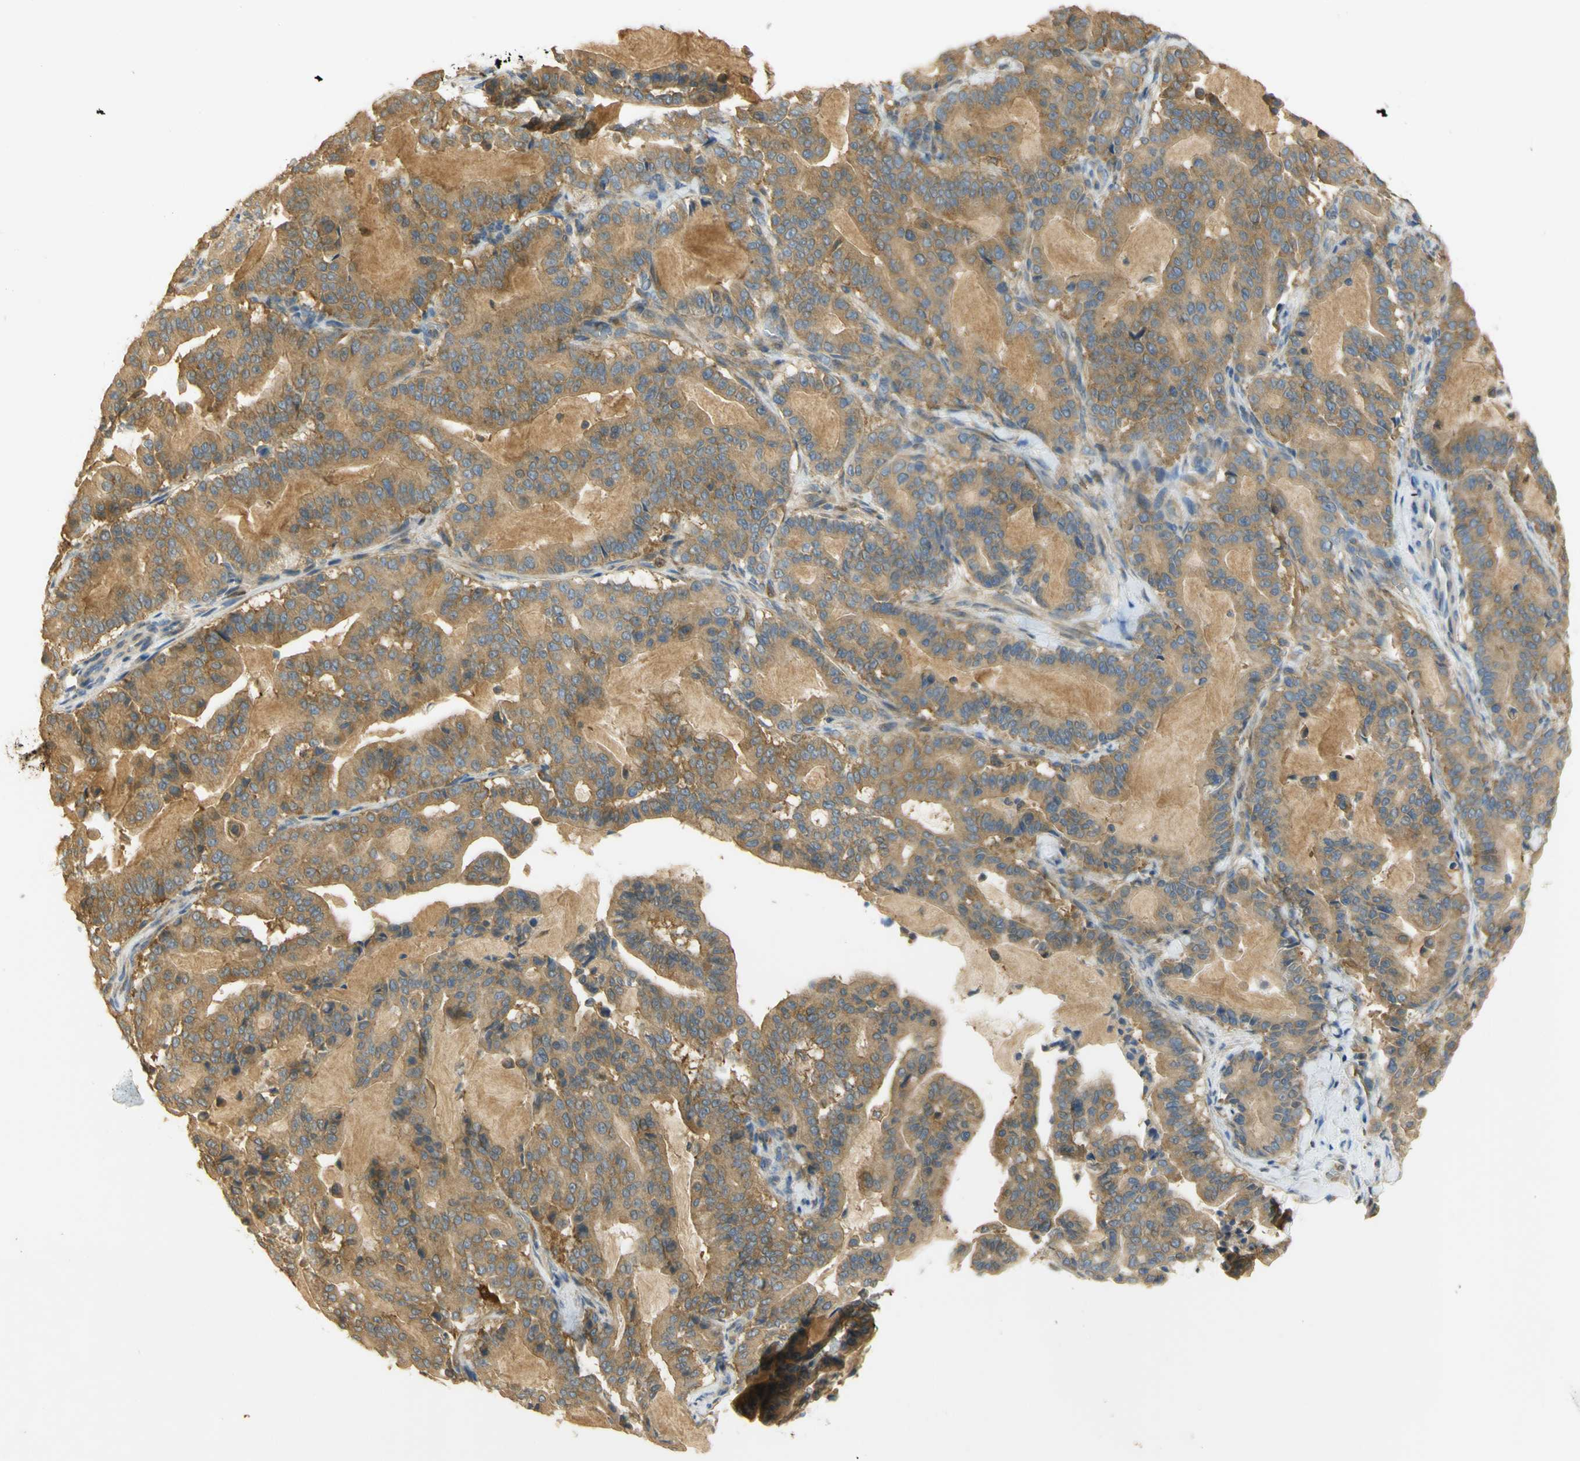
{"staining": {"intensity": "moderate", "quantity": ">75%", "location": "cytoplasmic/membranous"}, "tissue": "pancreatic cancer", "cell_type": "Tumor cells", "image_type": "cancer", "snomed": [{"axis": "morphology", "description": "Adenocarcinoma, NOS"}, {"axis": "topography", "description": "Pancreas"}], "caption": "Pancreatic cancer tissue demonstrates moderate cytoplasmic/membranous positivity in approximately >75% of tumor cells (Brightfield microscopy of DAB IHC at high magnification).", "gene": "PAK1", "patient": {"sex": "male", "age": 63}}